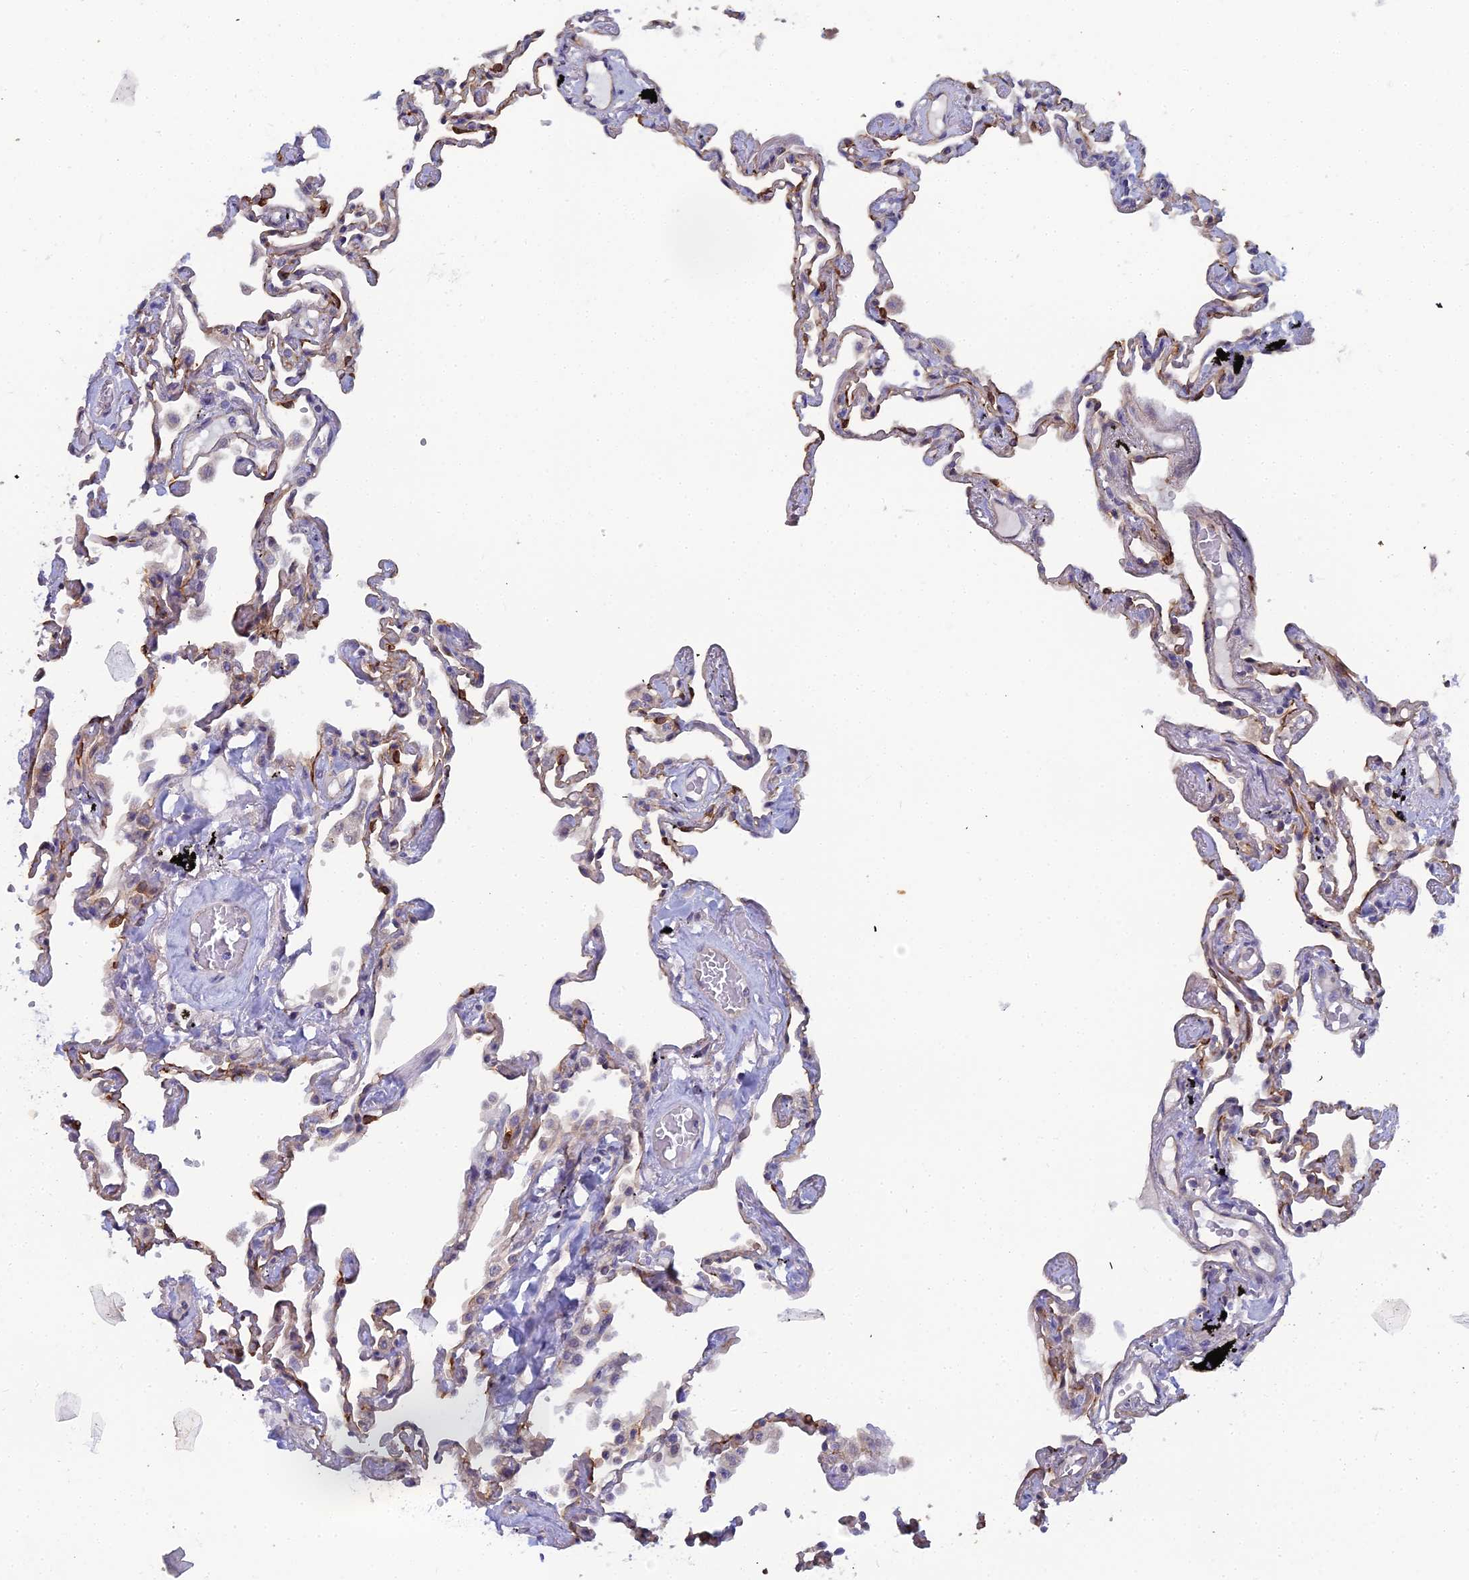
{"staining": {"intensity": "negative", "quantity": "none", "location": "none"}, "tissue": "lung", "cell_type": "Alveolar cells", "image_type": "normal", "snomed": [{"axis": "morphology", "description": "Normal tissue, NOS"}, {"axis": "topography", "description": "Lung"}], "caption": "An immunohistochemistry histopathology image of unremarkable lung is shown. There is no staining in alveolar cells of lung.", "gene": "RDX", "patient": {"sex": "female", "age": 67}}